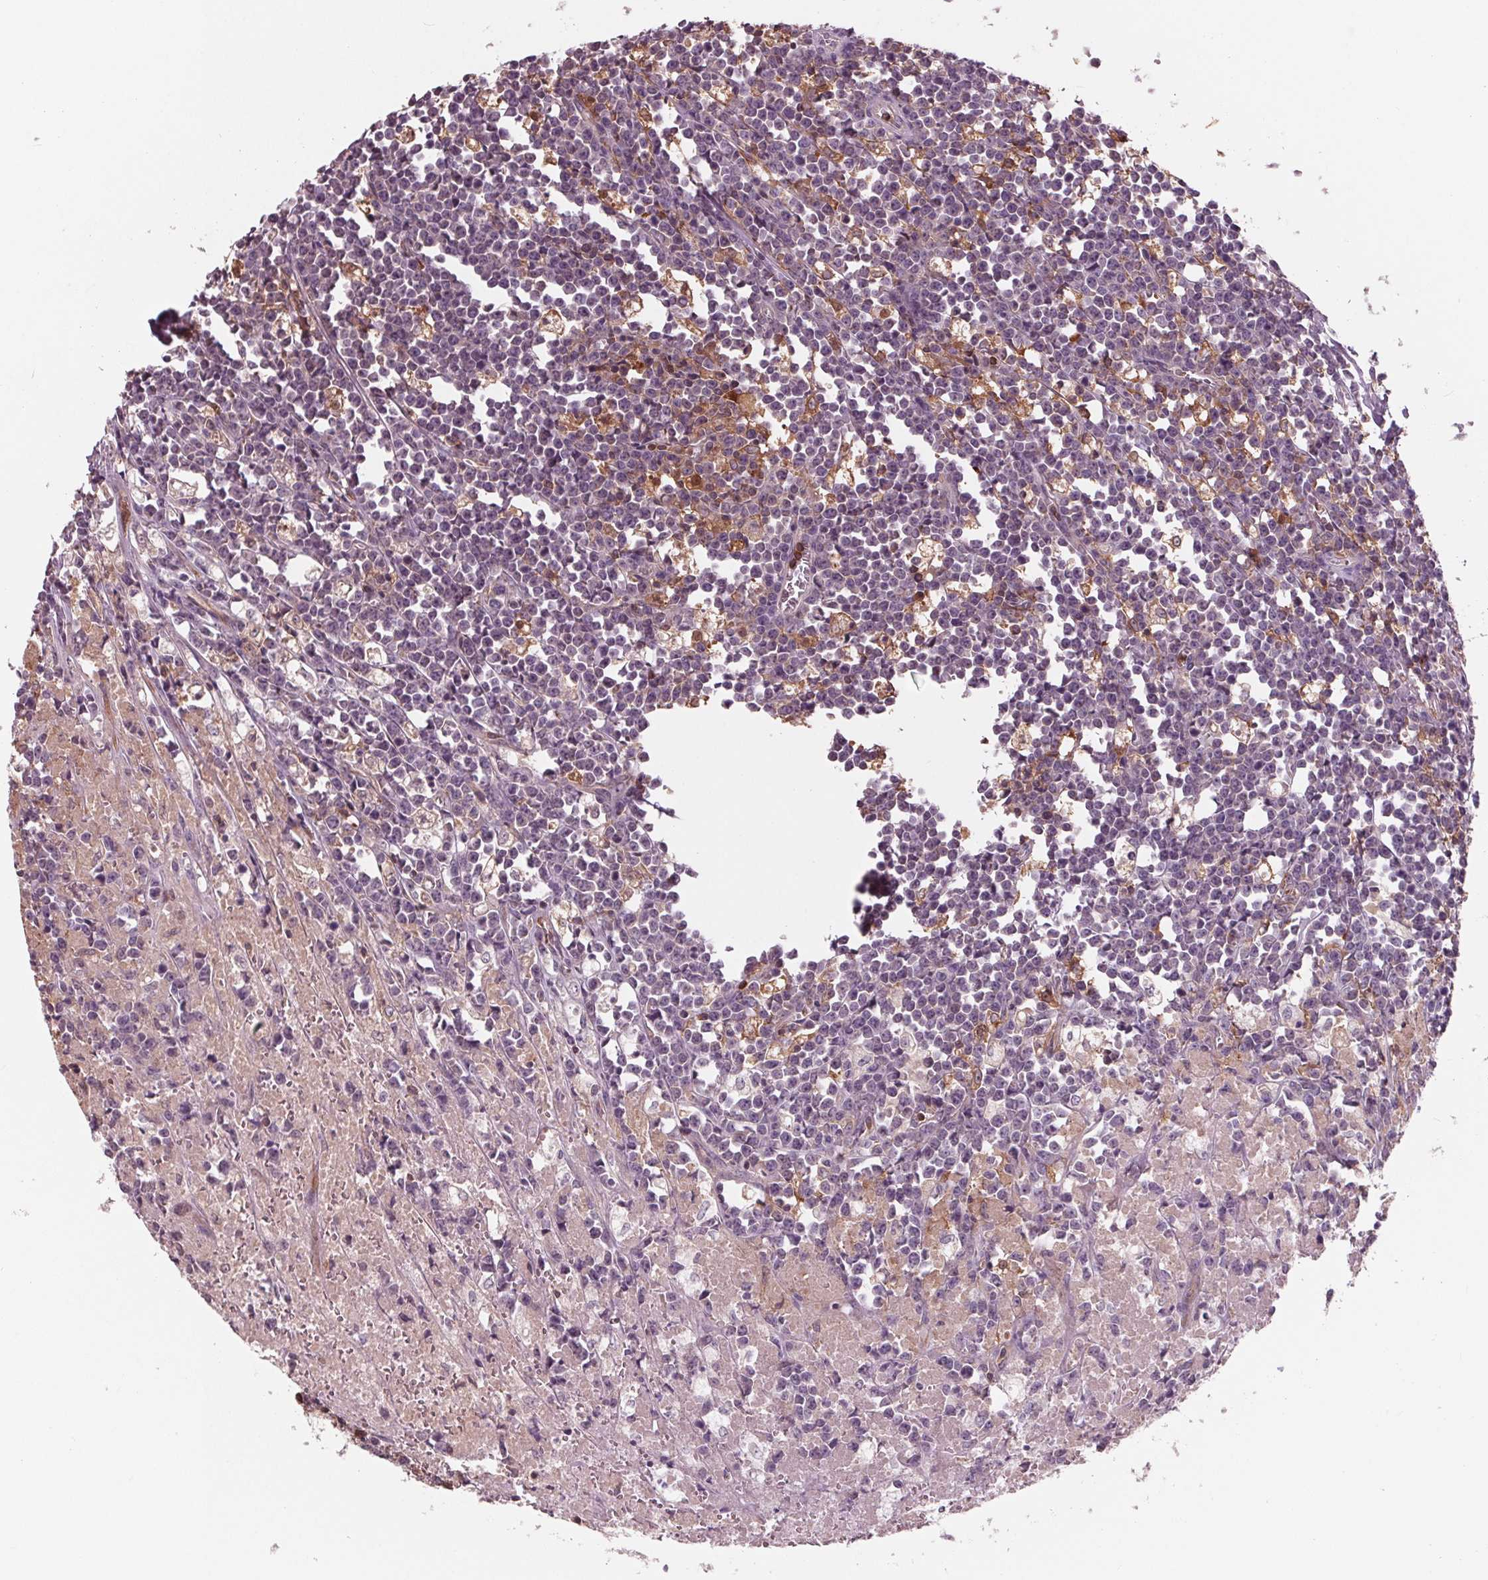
{"staining": {"intensity": "negative", "quantity": "none", "location": "none"}, "tissue": "lymphoma", "cell_type": "Tumor cells", "image_type": "cancer", "snomed": [{"axis": "morphology", "description": "Malignant lymphoma, non-Hodgkin's type, High grade"}, {"axis": "topography", "description": "Small intestine"}], "caption": "Lymphoma was stained to show a protein in brown. There is no significant positivity in tumor cells. (Brightfield microscopy of DAB (3,3'-diaminobenzidine) IHC at high magnification).", "gene": "ARHGAP25", "patient": {"sex": "female", "age": 56}}